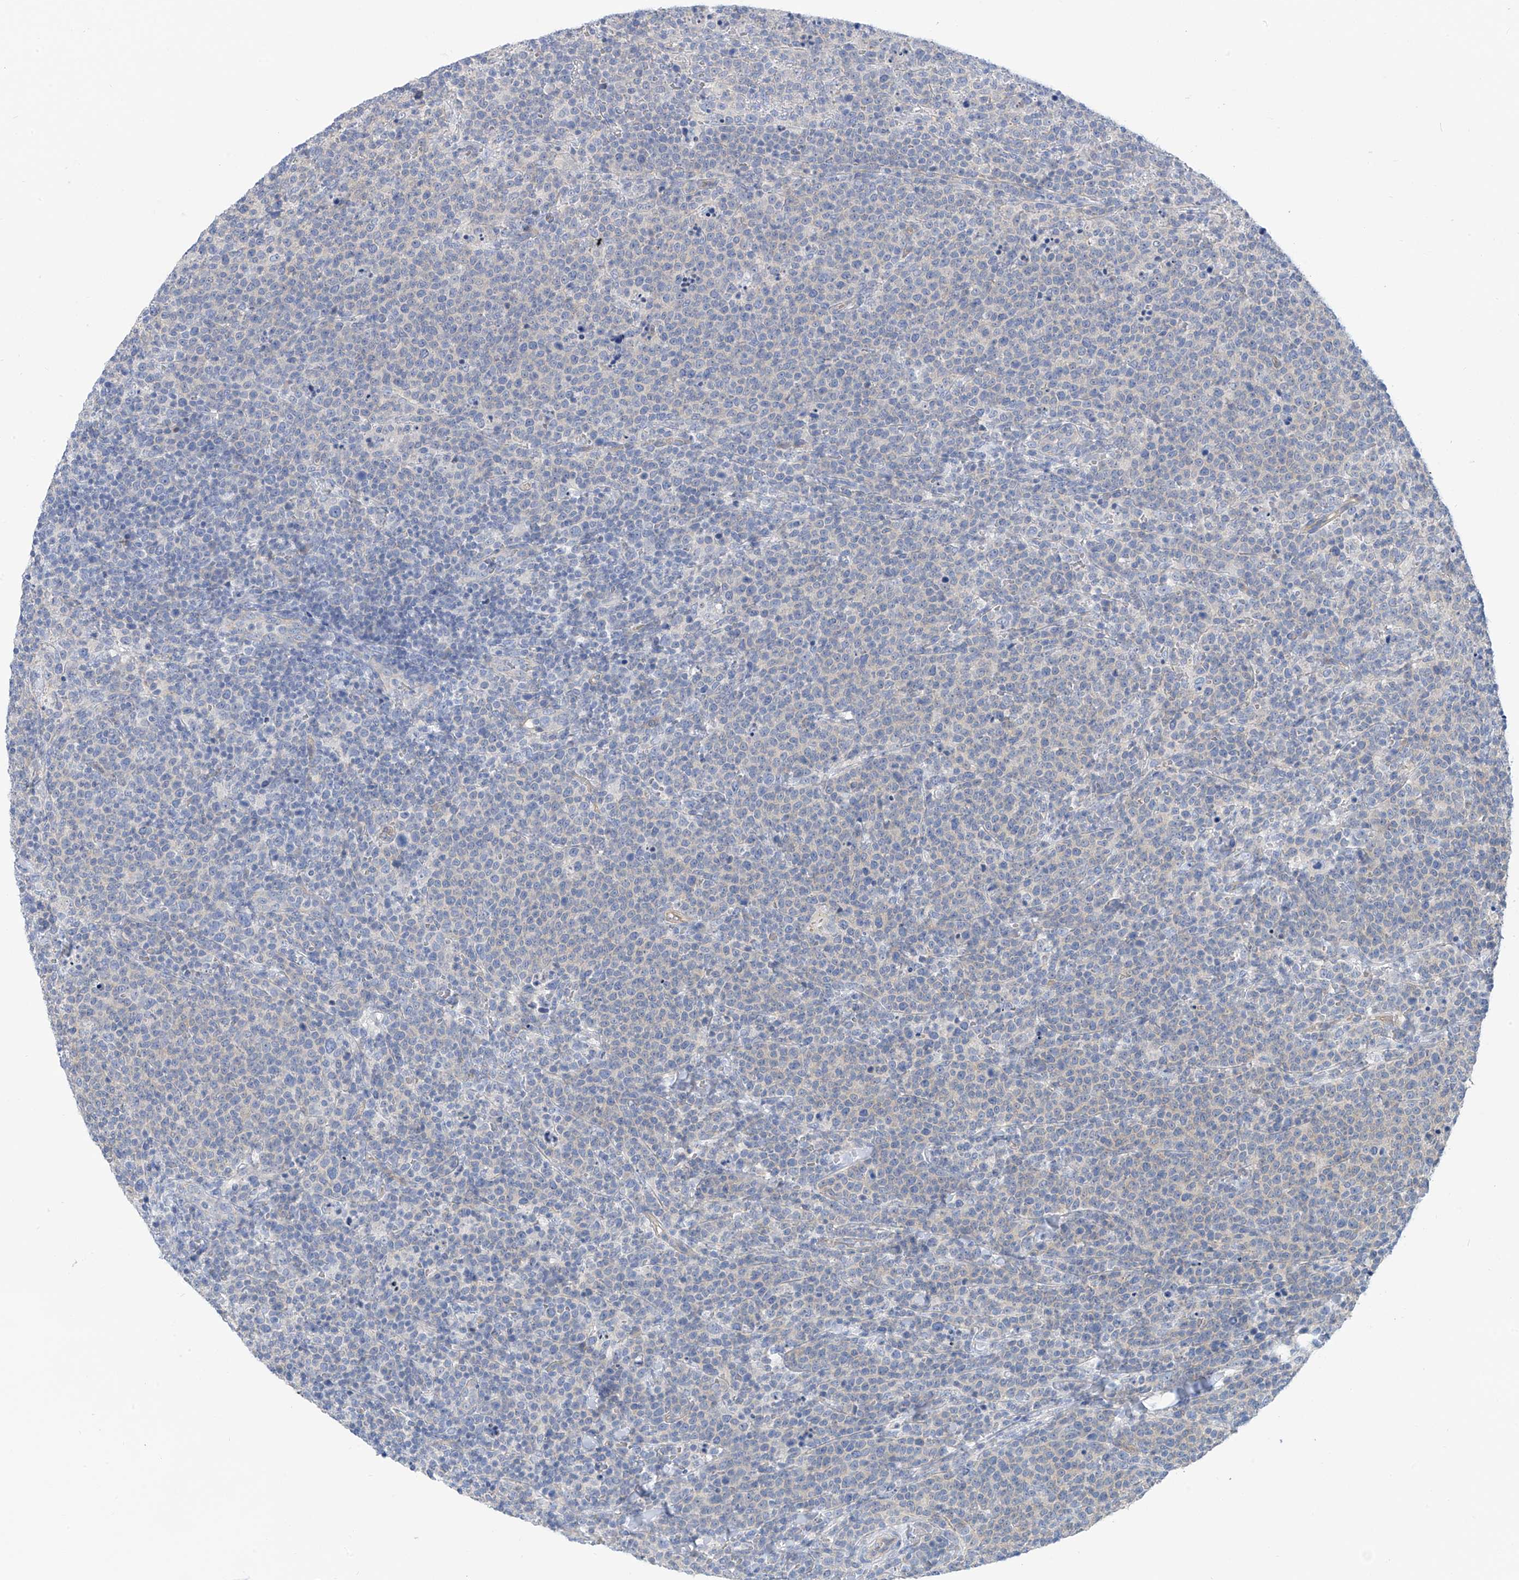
{"staining": {"intensity": "negative", "quantity": "none", "location": "none"}, "tissue": "lymphoma", "cell_type": "Tumor cells", "image_type": "cancer", "snomed": [{"axis": "morphology", "description": "Malignant lymphoma, non-Hodgkin's type, High grade"}, {"axis": "topography", "description": "Lymph node"}], "caption": "Immunohistochemistry (IHC) of lymphoma demonstrates no staining in tumor cells. Brightfield microscopy of IHC stained with DAB (brown) and hematoxylin (blue), captured at high magnification.", "gene": "PIK3C2B", "patient": {"sex": "male", "age": 61}}